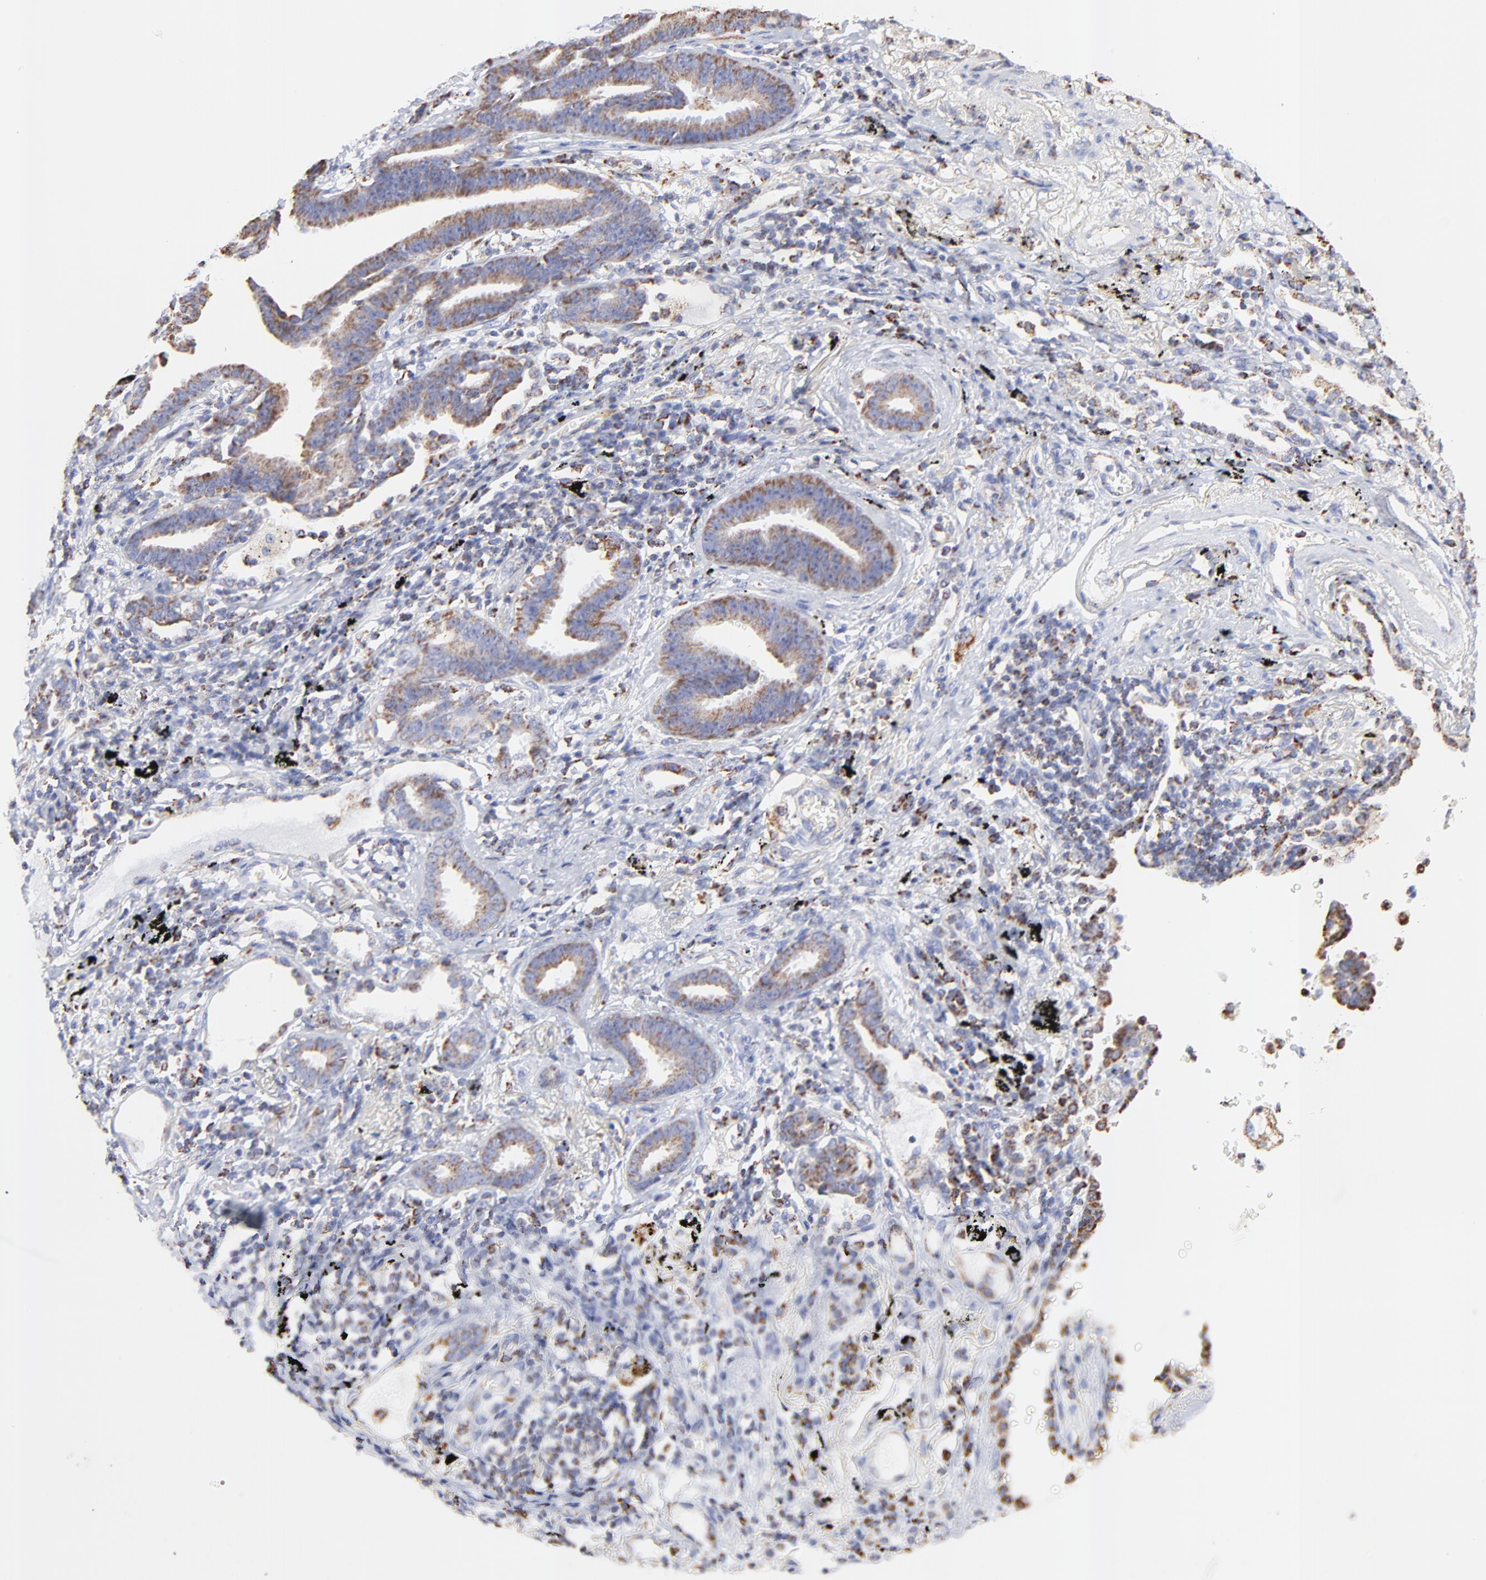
{"staining": {"intensity": "moderate", "quantity": ">75%", "location": "cytoplasmic/membranous"}, "tissue": "lung cancer", "cell_type": "Tumor cells", "image_type": "cancer", "snomed": [{"axis": "morphology", "description": "Adenocarcinoma, NOS"}, {"axis": "topography", "description": "Lung"}], "caption": "High-power microscopy captured an immunohistochemistry photomicrograph of lung cancer, revealing moderate cytoplasmic/membranous expression in about >75% of tumor cells. Using DAB (3,3'-diaminobenzidine) (brown) and hematoxylin (blue) stains, captured at high magnification using brightfield microscopy.", "gene": "COX4I1", "patient": {"sex": "female", "age": 64}}